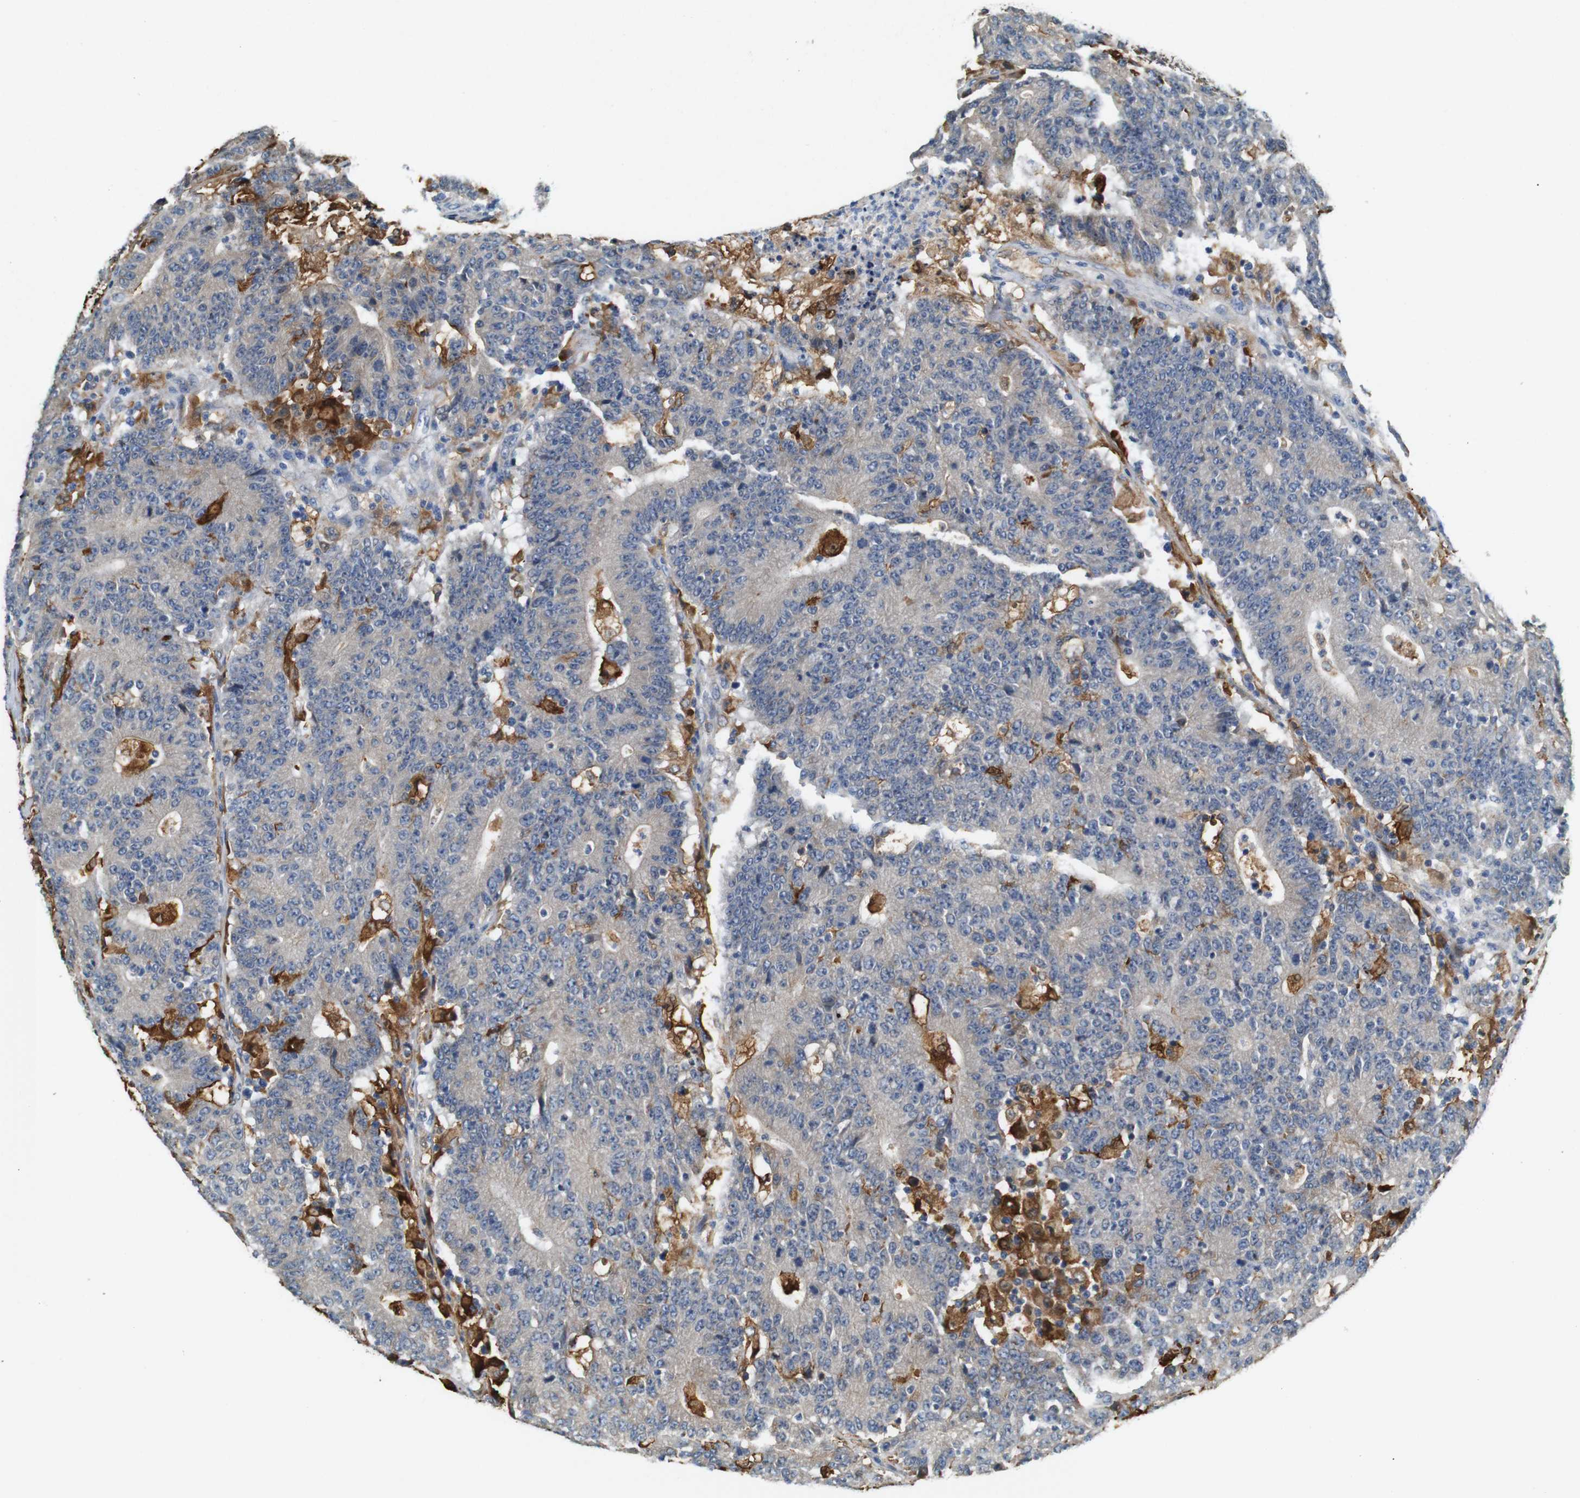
{"staining": {"intensity": "negative", "quantity": "none", "location": "none"}, "tissue": "colorectal cancer", "cell_type": "Tumor cells", "image_type": "cancer", "snomed": [{"axis": "morphology", "description": "Normal tissue, NOS"}, {"axis": "morphology", "description": "Adenocarcinoma, NOS"}, {"axis": "topography", "description": "Colon"}], "caption": "Immunohistochemistry photomicrograph of neoplastic tissue: human colorectal adenocarcinoma stained with DAB (3,3'-diaminobenzidine) exhibits no significant protein staining in tumor cells.", "gene": "NEBL", "patient": {"sex": "female", "age": 75}}